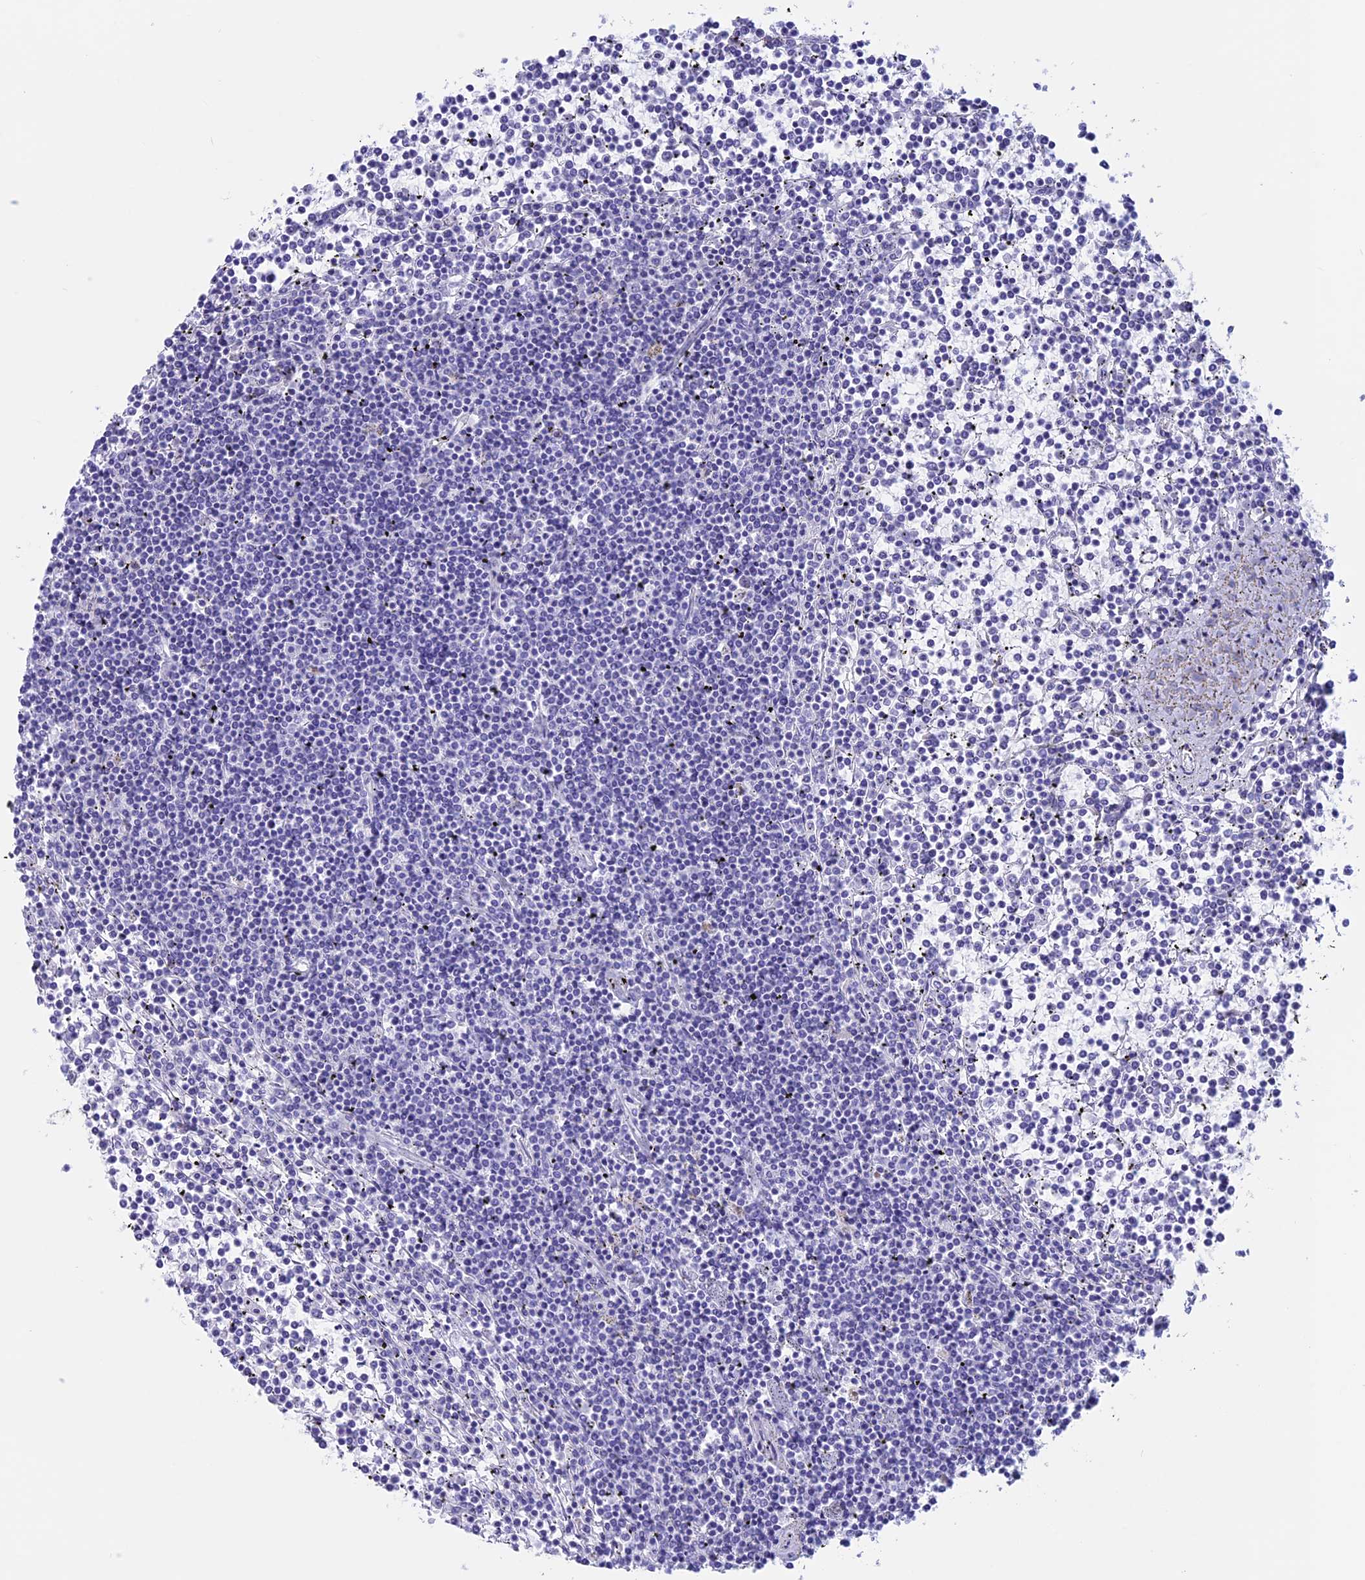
{"staining": {"intensity": "negative", "quantity": "none", "location": "none"}, "tissue": "lymphoma", "cell_type": "Tumor cells", "image_type": "cancer", "snomed": [{"axis": "morphology", "description": "Malignant lymphoma, non-Hodgkin's type, Low grade"}, {"axis": "topography", "description": "Spleen"}], "caption": "An image of human lymphoma is negative for staining in tumor cells. (DAB (3,3'-diaminobenzidine) immunohistochemistry (IHC) visualized using brightfield microscopy, high magnification).", "gene": "RP1", "patient": {"sex": "female", "age": 19}}